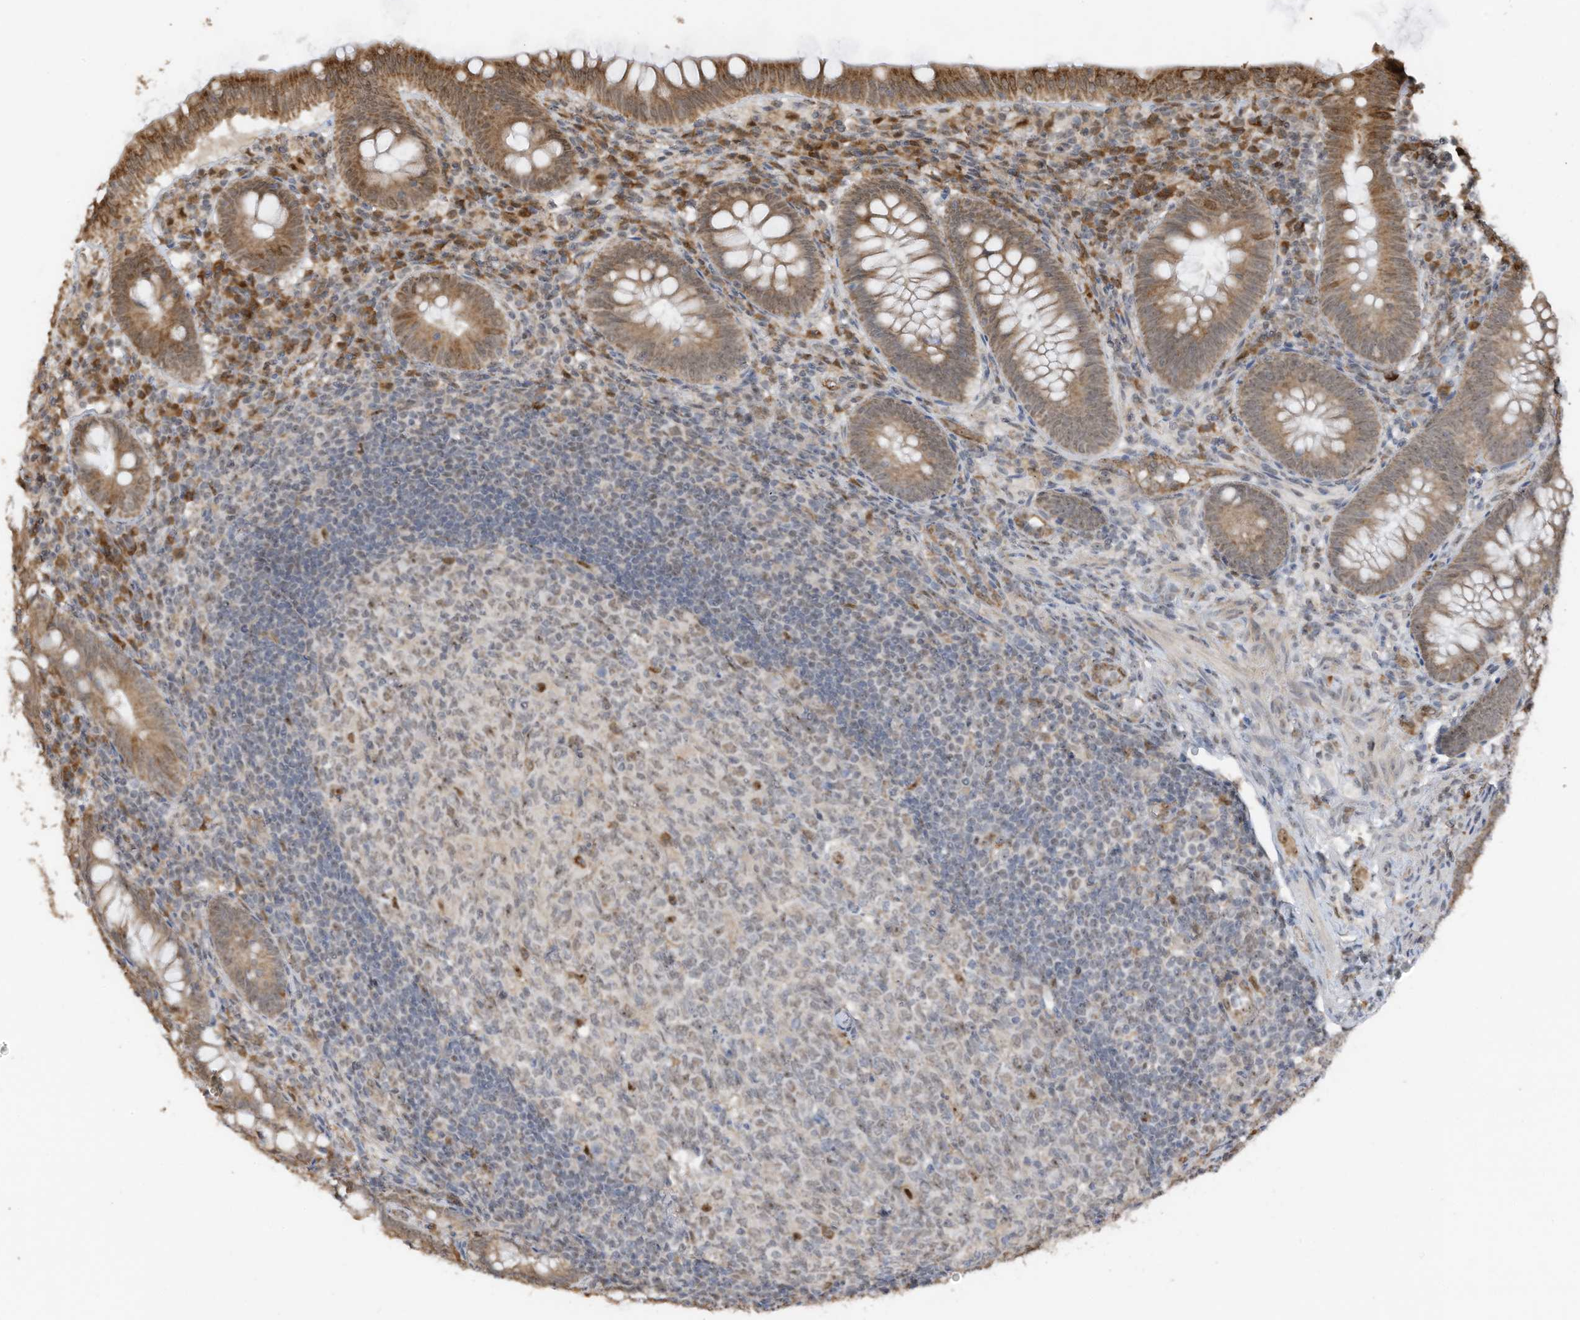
{"staining": {"intensity": "moderate", "quantity": ">75%", "location": "cytoplasmic/membranous"}, "tissue": "appendix", "cell_type": "Glandular cells", "image_type": "normal", "snomed": [{"axis": "morphology", "description": "Normal tissue, NOS"}, {"axis": "topography", "description": "Appendix"}], "caption": "Protein staining of unremarkable appendix demonstrates moderate cytoplasmic/membranous staining in approximately >75% of glandular cells.", "gene": "ERLEC1", "patient": {"sex": "male", "age": 14}}